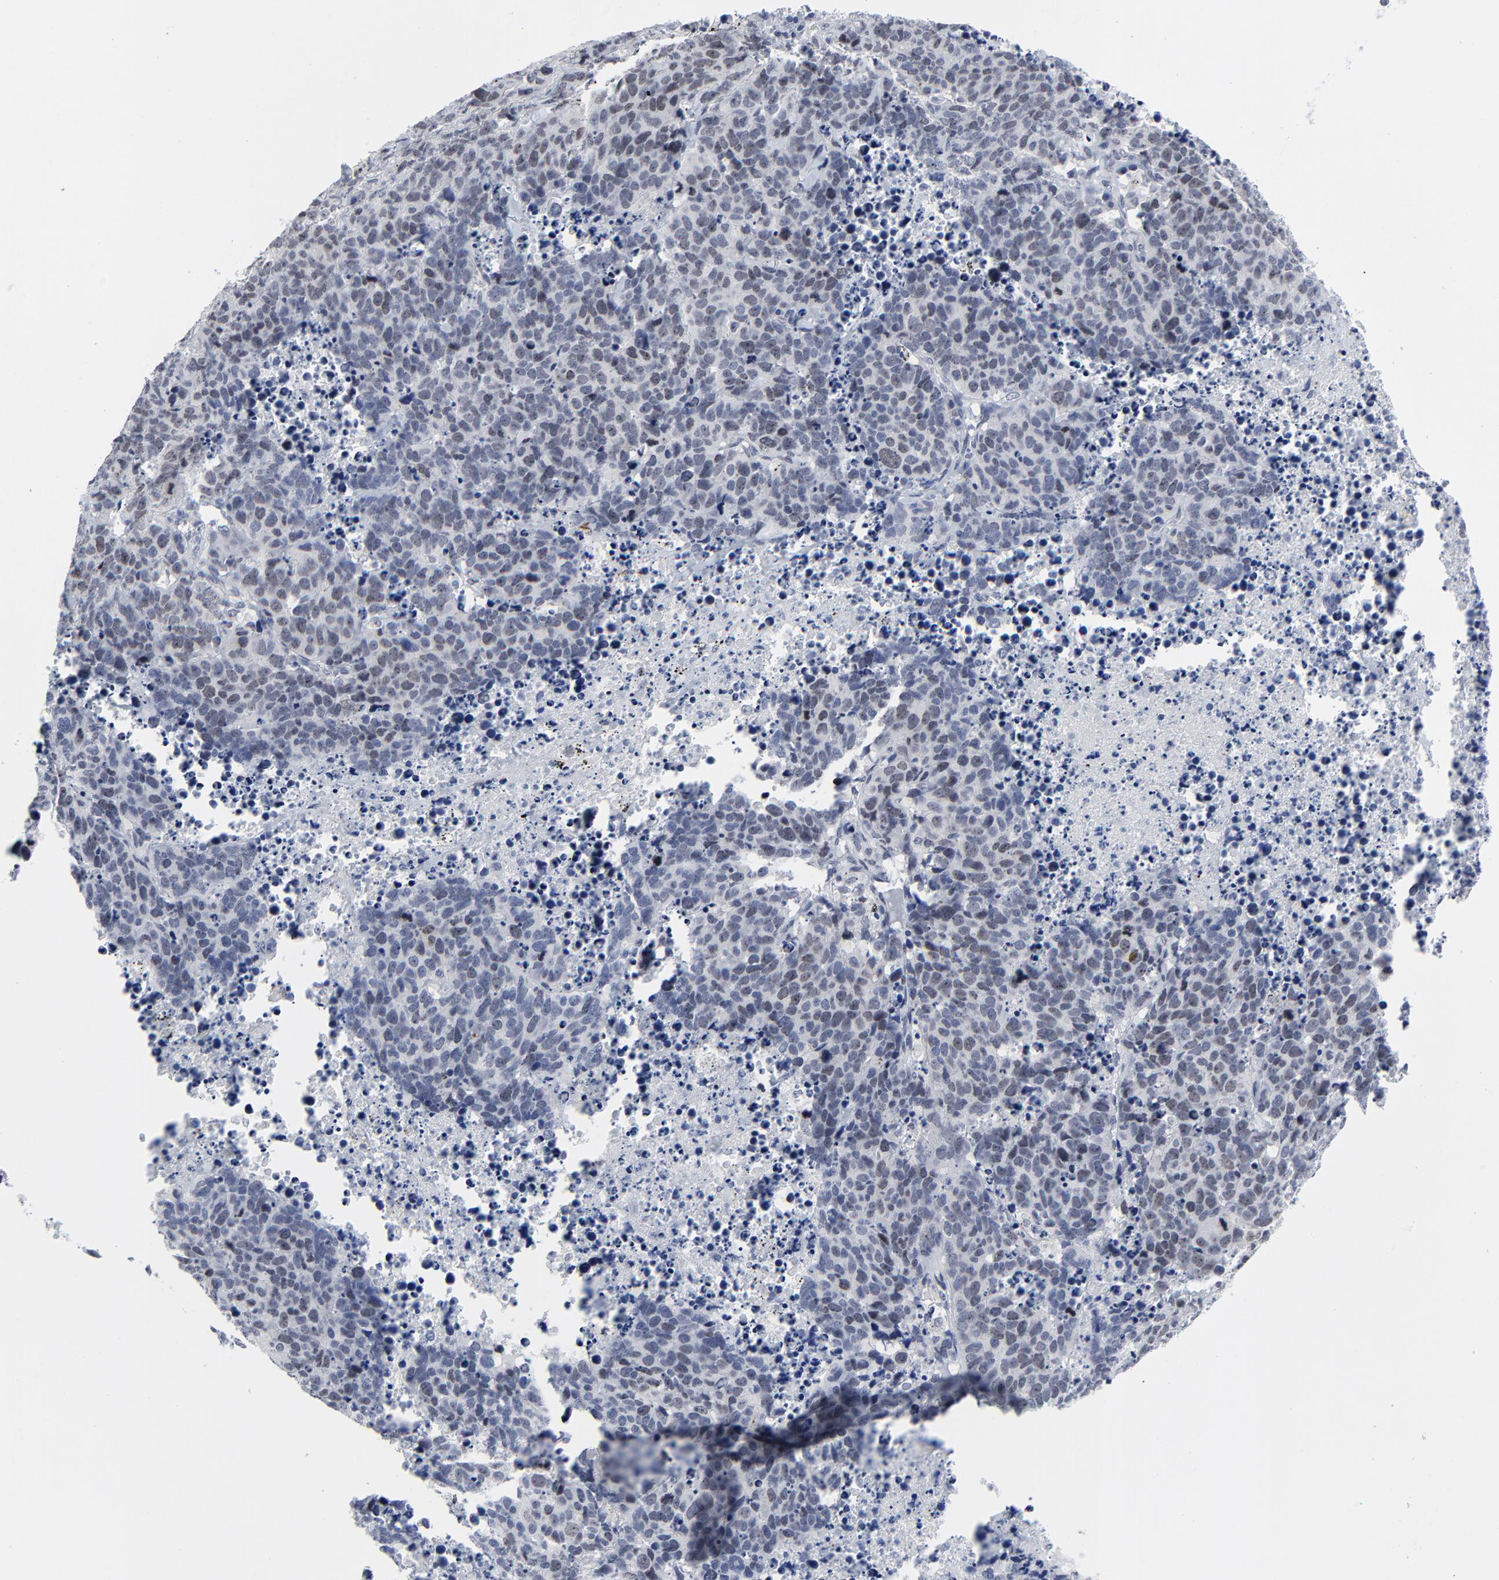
{"staining": {"intensity": "weak", "quantity": "<25%", "location": "nuclear"}, "tissue": "lung cancer", "cell_type": "Tumor cells", "image_type": "cancer", "snomed": [{"axis": "morphology", "description": "Carcinoid, malignant, NOS"}, {"axis": "topography", "description": "Lung"}], "caption": "Photomicrograph shows no significant protein positivity in tumor cells of carcinoid (malignant) (lung). (Stains: DAB (3,3'-diaminobenzidine) immunohistochemistry with hematoxylin counter stain, Microscopy: brightfield microscopy at high magnification).", "gene": "ZNF589", "patient": {"sex": "male", "age": 60}}